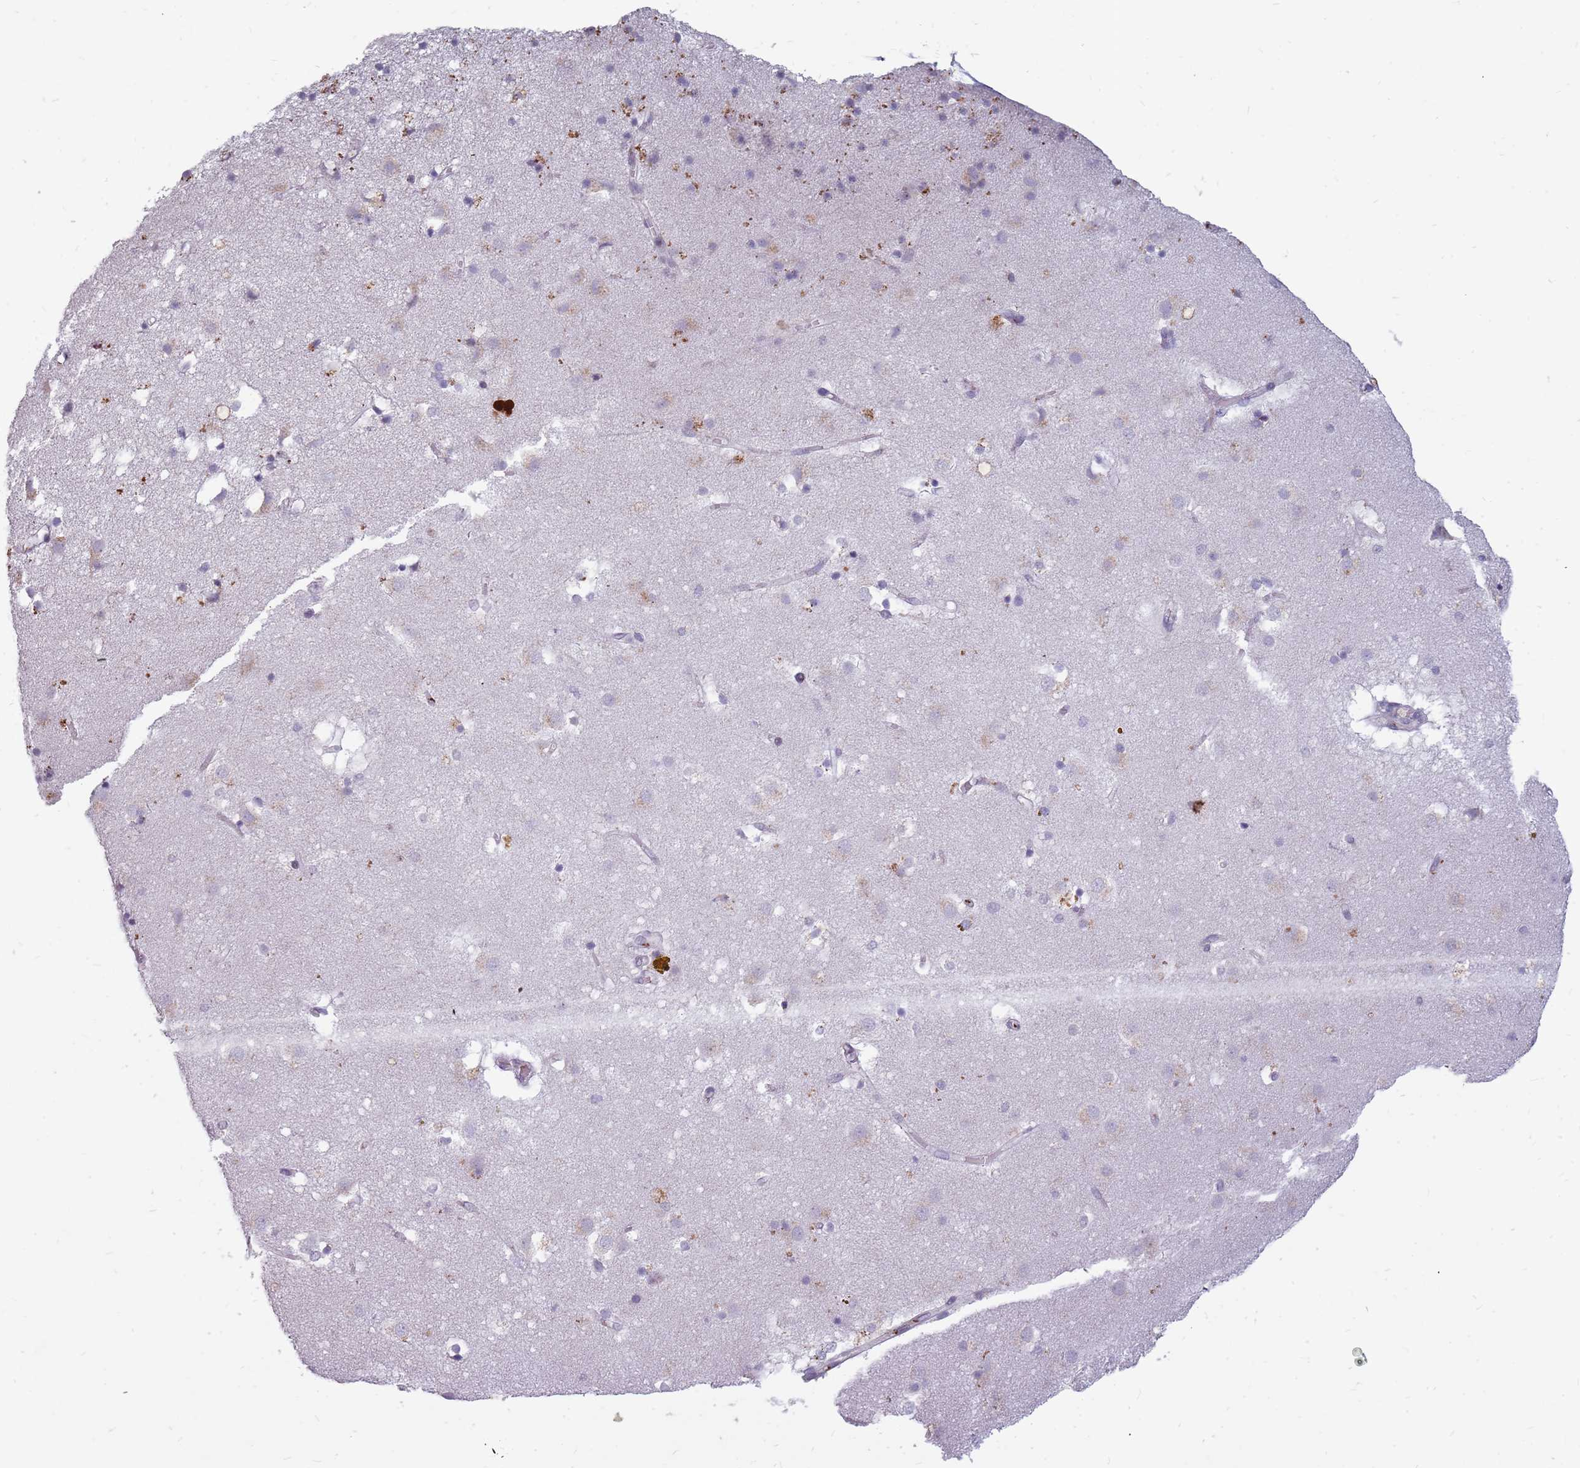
{"staining": {"intensity": "negative", "quantity": "none", "location": "none"}, "tissue": "caudate", "cell_type": "Glial cells", "image_type": "normal", "snomed": [{"axis": "morphology", "description": "Normal tissue, NOS"}, {"axis": "topography", "description": "Lateral ventricle wall"}], "caption": "This is an IHC image of unremarkable caudate. There is no positivity in glial cells.", "gene": "NEK6", "patient": {"sex": "male", "age": 70}}